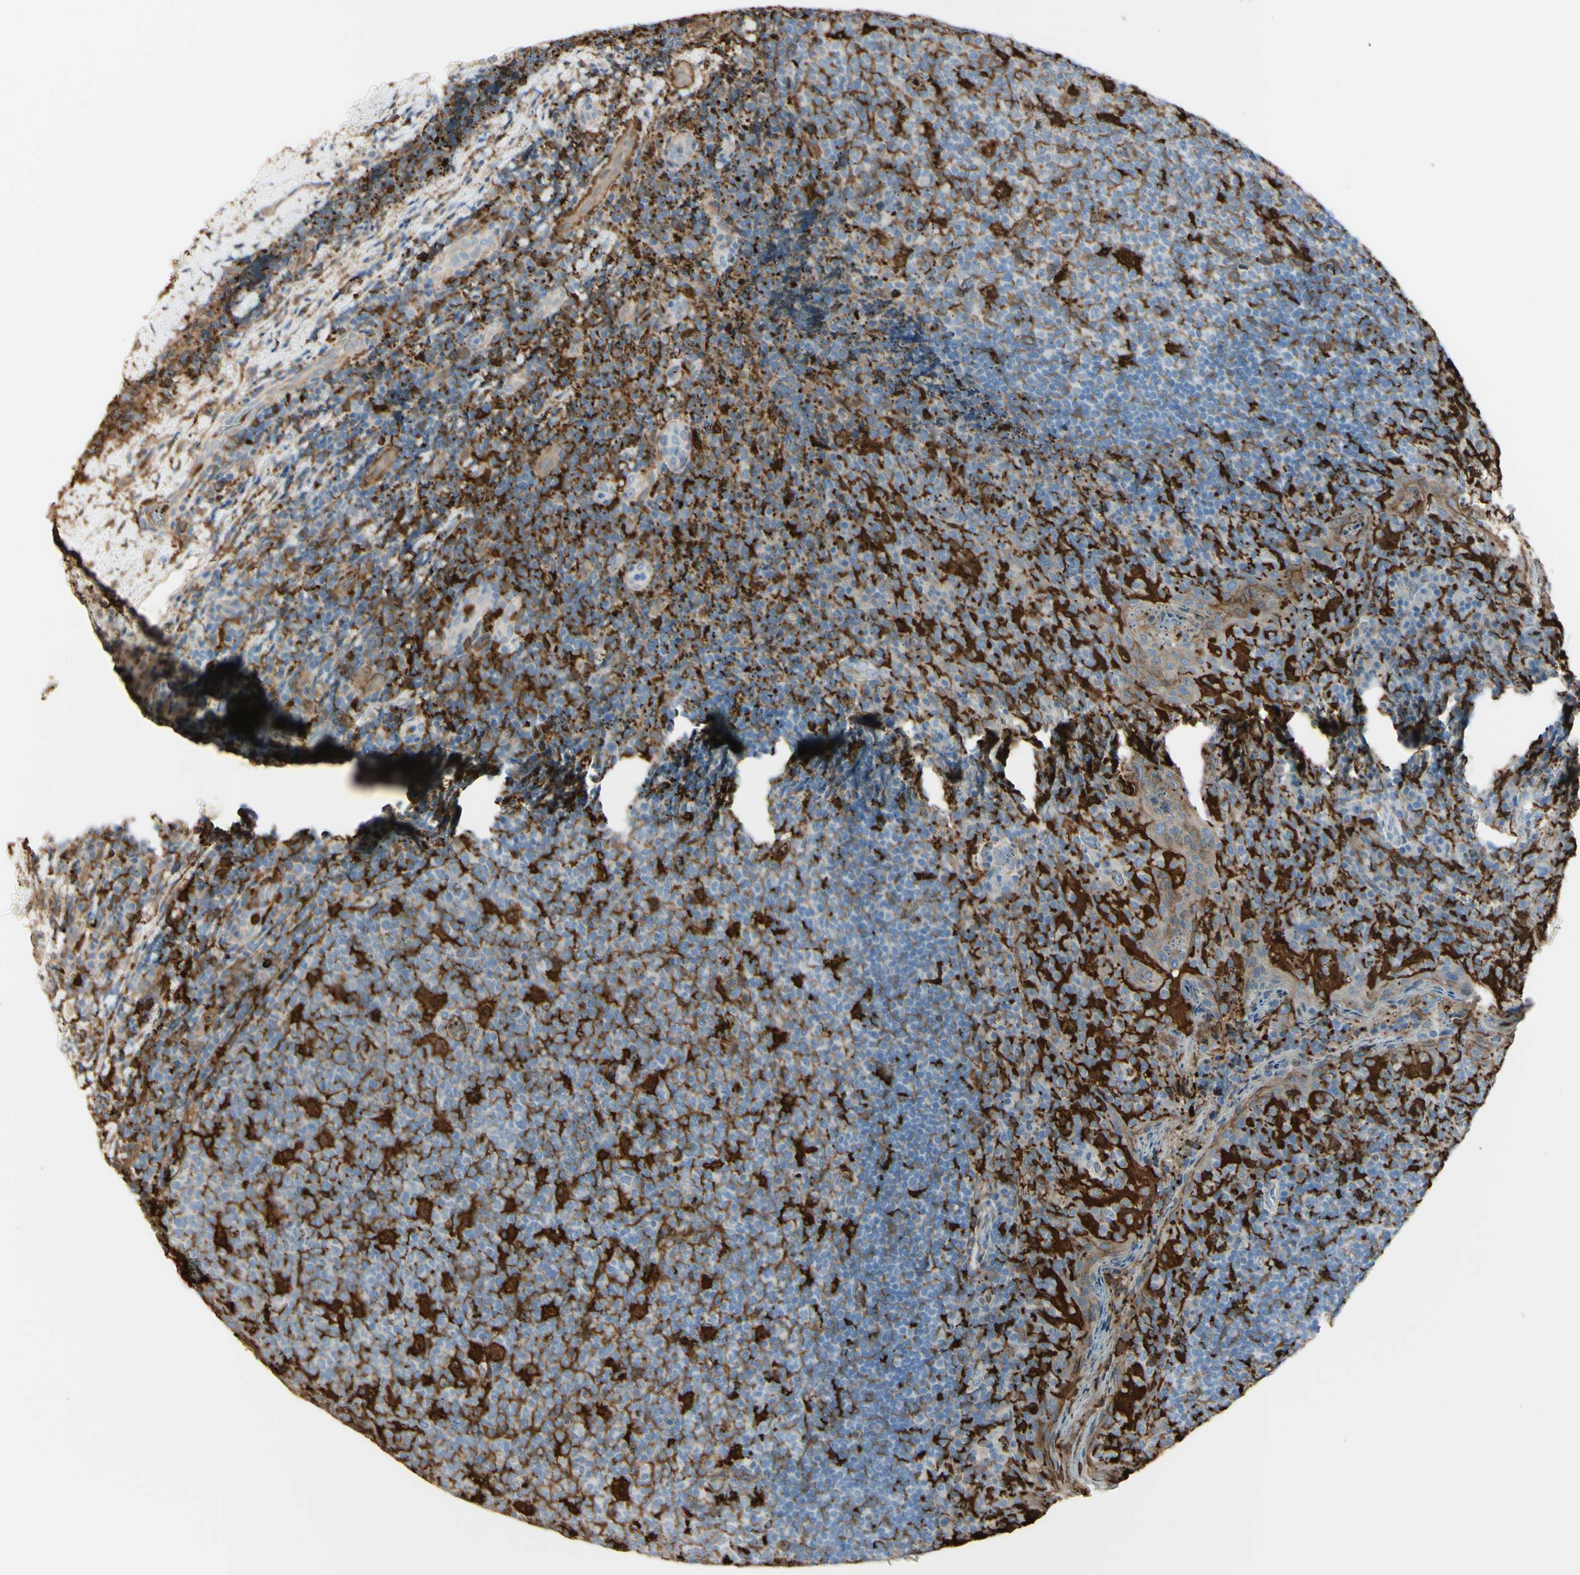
{"staining": {"intensity": "strong", "quantity": "<25%", "location": "cytoplasmic/membranous"}, "tissue": "tonsil", "cell_type": "Germinal center cells", "image_type": "normal", "snomed": [{"axis": "morphology", "description": "Normal tissue, NOS"}, {"axis": "topography", "description": "Tonsil"}], "caption": "There is medium levels of strong cytoplasmic/membranous staining in germinal center cells of unremarkable tonsil, as demonstrated by immunohistochemical staining (brown color).", "gene": "GSN", "patient": {"sex": "male", "age": 17}}